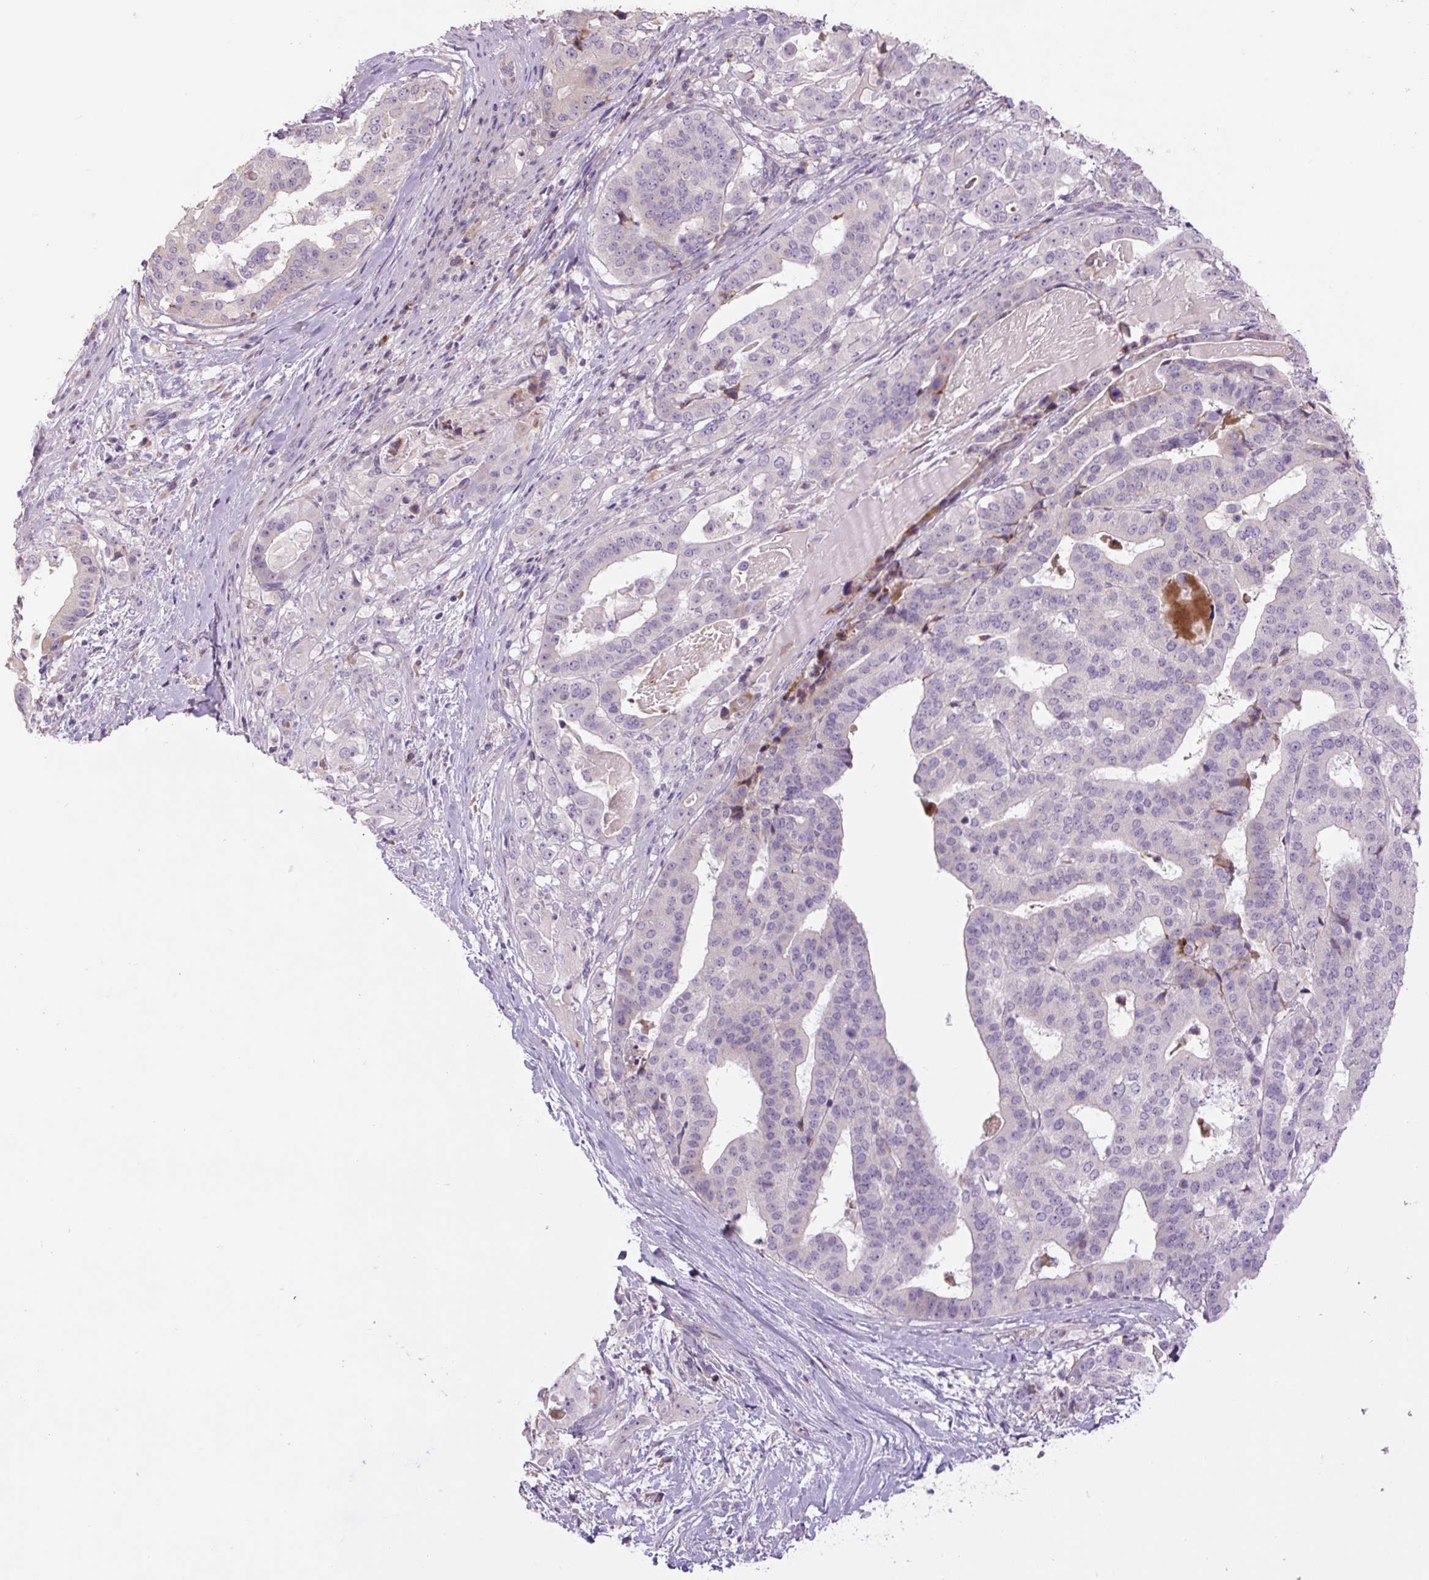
{"staining": {"intensity": "negative", "quantity": "none", "location": "none"}, "tissue": "stomach cancer", "cell_type": "Tumor cells", "image_type": "cancer", "snomed": [{"axis": "morphology", "description": "Adenocarcinoma, NOS"}, {"axis": "topography", "description": "Stomach"}], "caption": "The micrograph displays no significant staining in tumor cells of stomach cancer.", "gene": "TMEM100", "patient": {"sex": "male", "age": 48}}